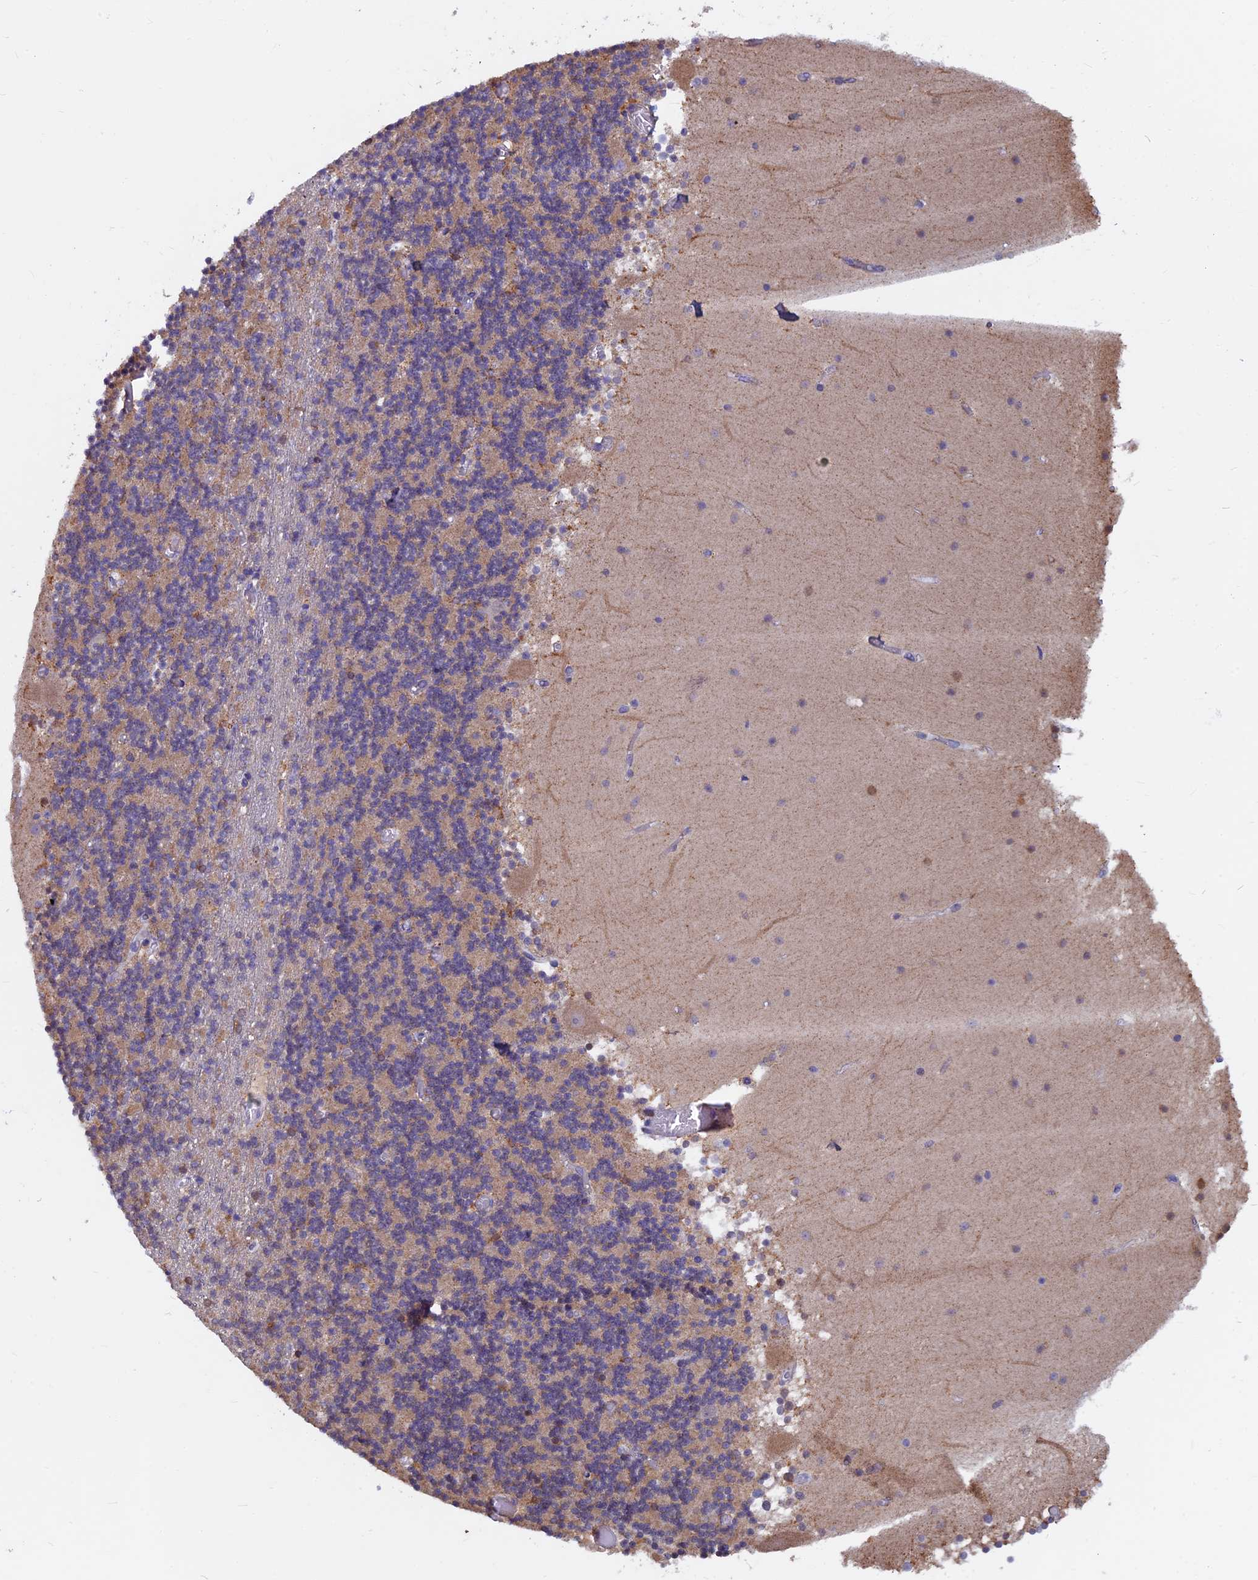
{"staining": {"intensity": "weak", "quantity": "25%-75%", "location": "cytoplasmic/membranous"}, "tissue": "cerebellum", "cell_type": "Cells in granular layer", "image_type": "normal", "snomed": [{"axis": "morphology", "description": "Normal tissue, NOS"}, {"axis": "topography", "description": "Cerebellum"}], "caption": "Protein staining of normal cerebellum reveals weak cytoplasmic/membranous positivity in about 25%-75% of cells in granular layer. (DAB IHC with brightfield microscopy, high magnification).", "gene": "ACSS1", "patient": {"sex": "female", "age": 28}}